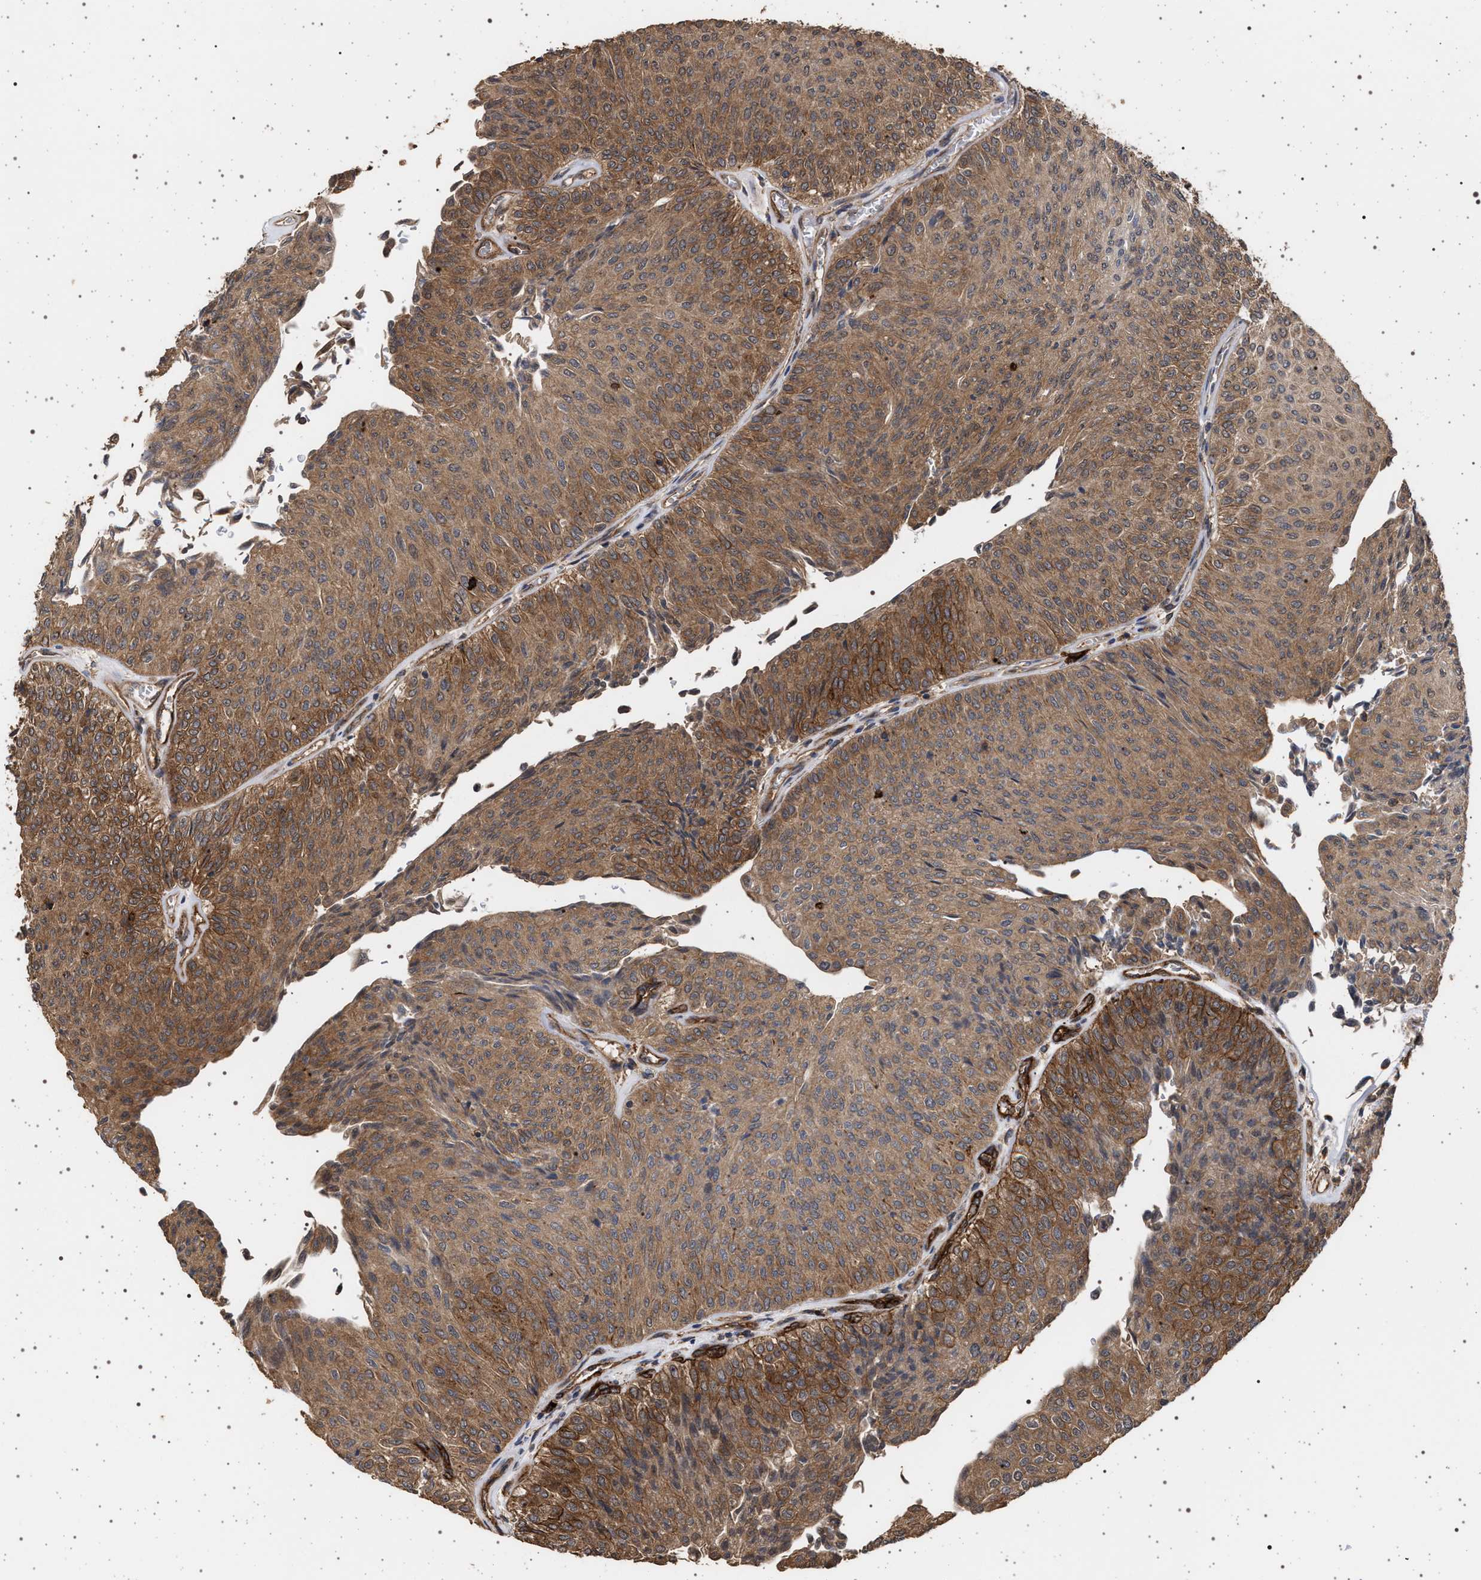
{"staining": {"intensity": "moderate", "quantity": ">75%", "location": "cytoplasmic/membranous"}, "tissue": "urothelial cancer", "cell_type": "Tumor cells", "image_type": "cancer", "snomed": [{"axis": "morphology", "description": "Urothelial carcinoma, Low grade"}, {"axis": "topography", "description": "Urinary bladder"}], "caption": "IHC (DAB) staining of human urothelial cancer displays moderate cytoplasmic/membranous protein staining in approximately >75% of tumor cells. (Stains: DAB in brown, nuclei in blue, Microscopy: brightfield microscopy at high magnification).", "gene": "IFT20", "patient": {"sex": "male", "age": 78}}